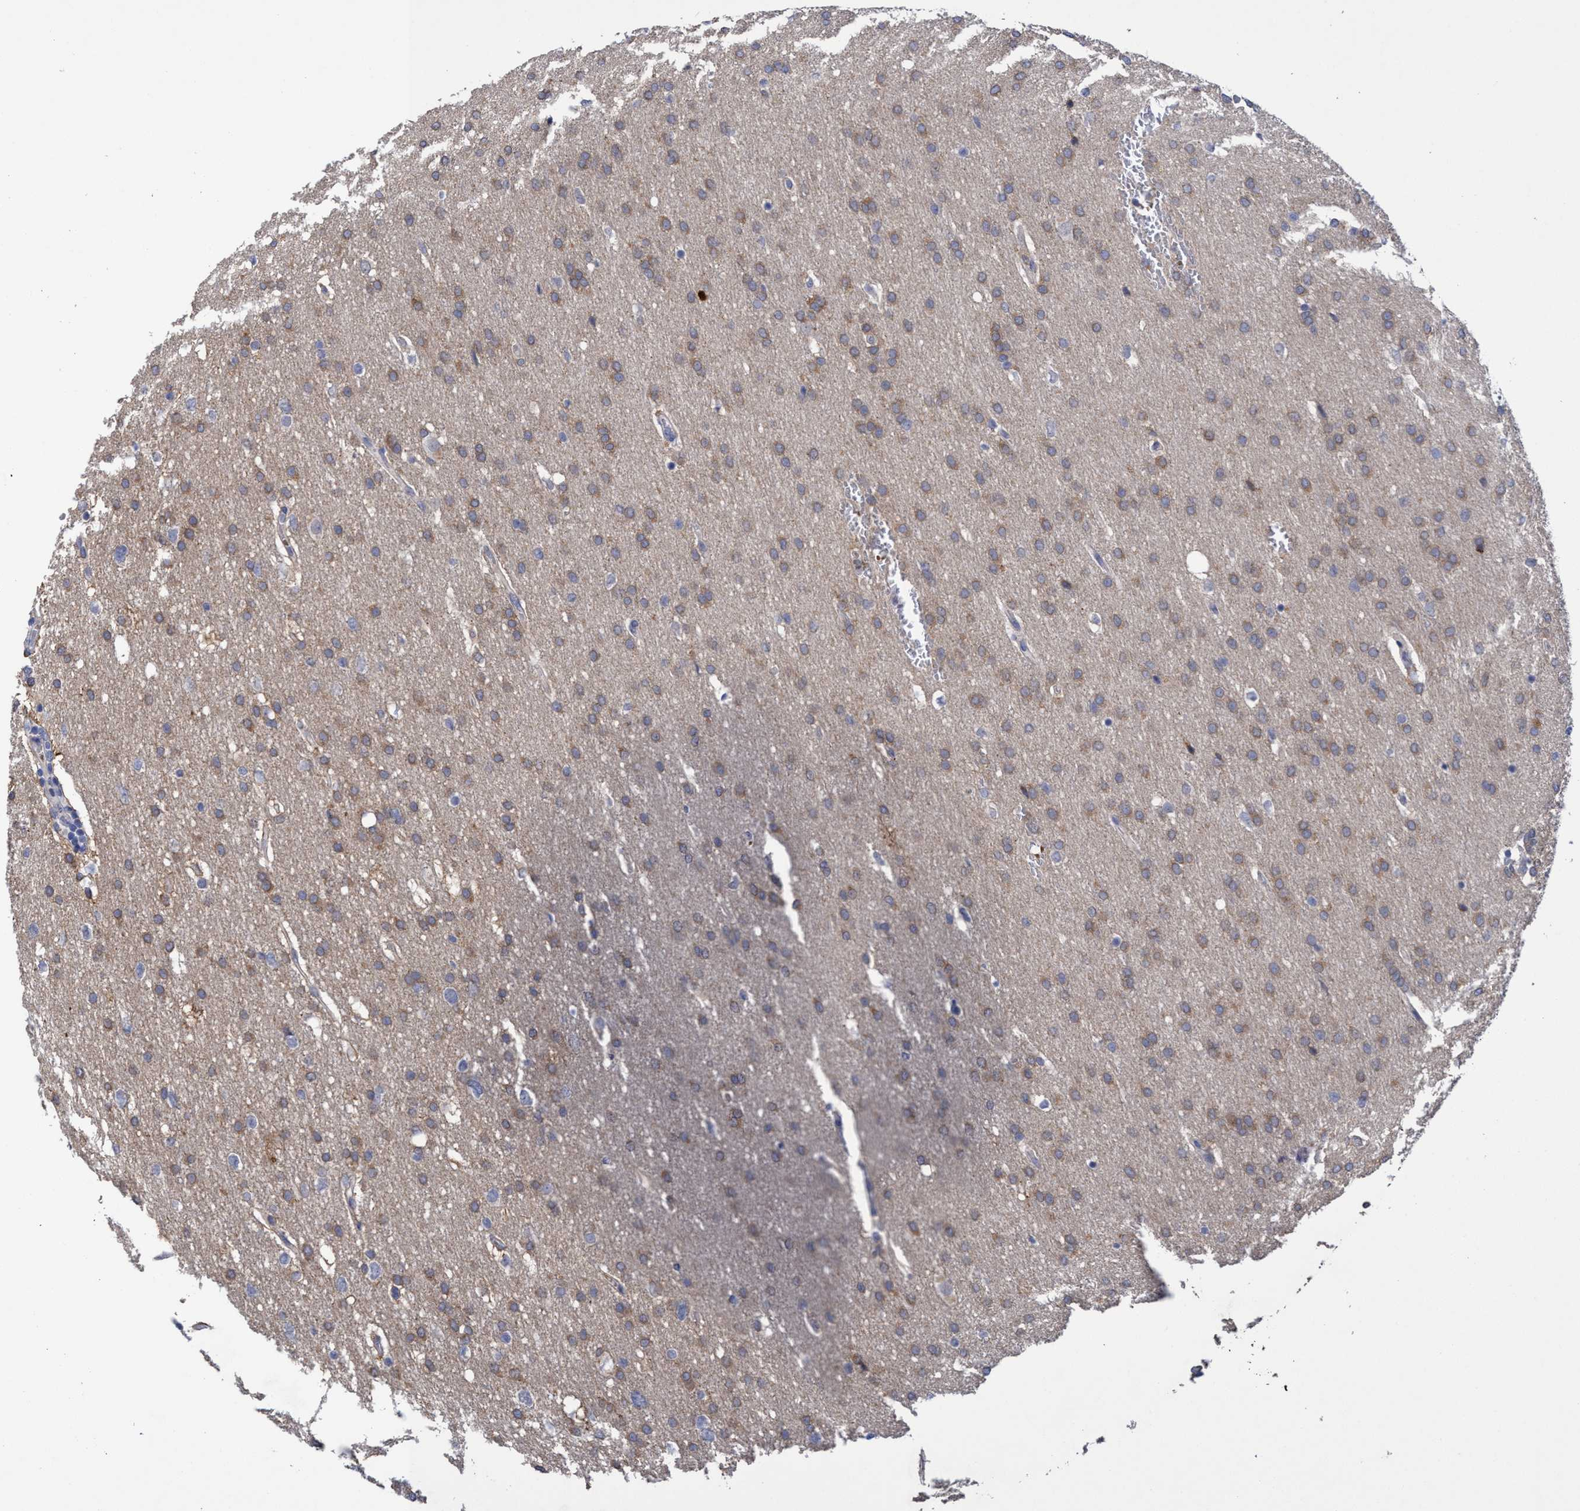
{"staining": {"intensity": "weak", "quantity": ">75%", "location": "cytoplasmic/membranous"}, "tissue": "glioma", "cell_type": "Tumor cells", "image_type": "cancer", "snomed": [{"axis": "morphology", "description": "Glioma, malignant, Low grade"}, {"axis": "topography", "description": "Brain"}], "caption": "Protein expression analysis of malignant low-grade glioma displays weak cytoplasmic/membranous expression in approximately >75% of tumor cells.", "gene": "SEMA4D", "patient": {"sex": "female", "age": 37}}